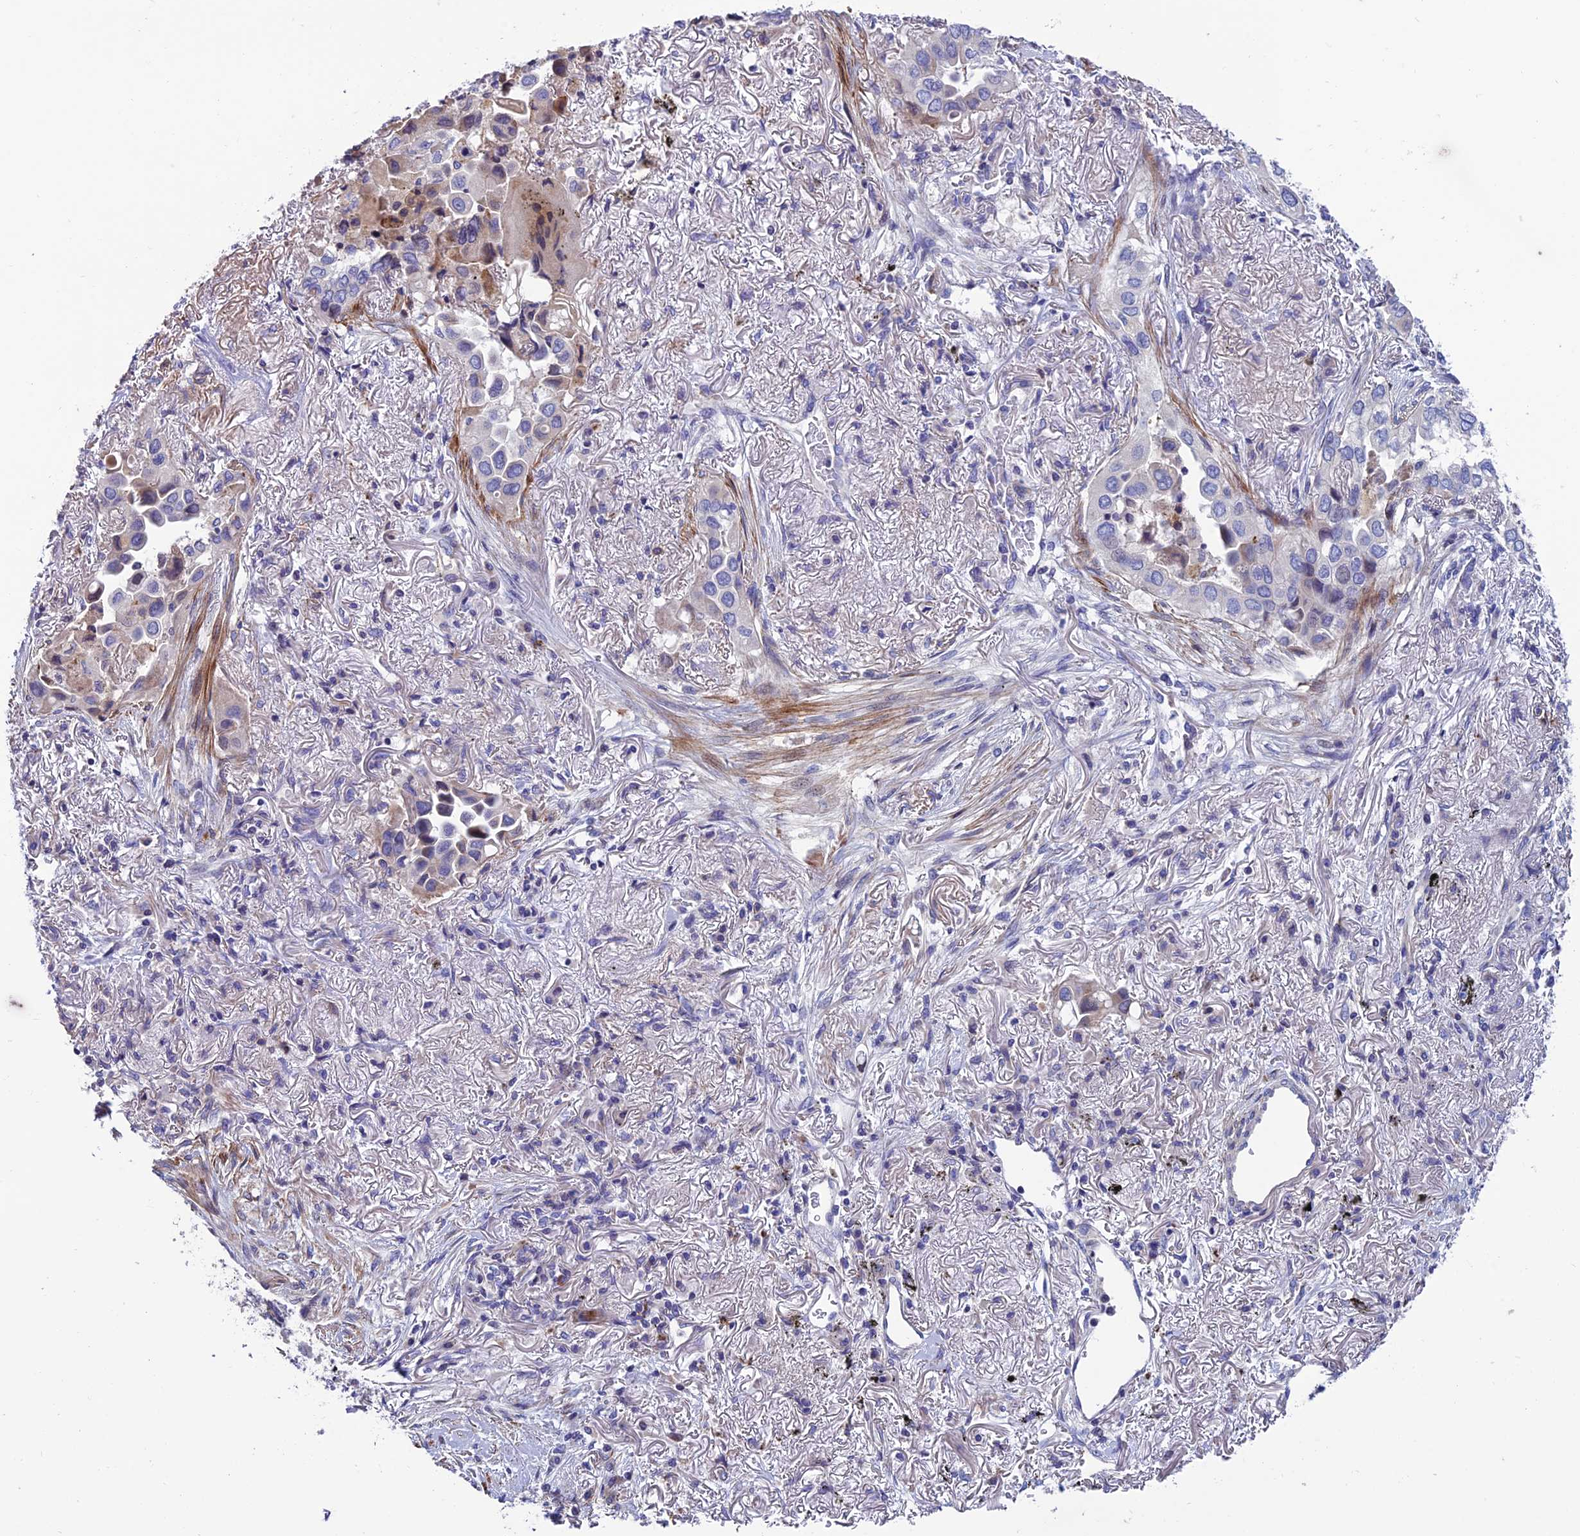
{"staining": {"intensity": "negative", "quantity": "none", "location": "none"}, "tissue": "lung cancer", "cell_type": "Tumor cells", "image_type": "cancer", "snomed": [{"axis": "morphology", "description": "Adenocarcinoma, NOS"}, {"axis": "topography", "description": "Lung"}], "caption": "DAB (3,3'-diaminobenzidine) immunohistochemical staining of human lung cancer reveals no significant expression in tumor cells.", "gene": "FAM178B", "patient": {"sex": "female", "age": 76}}